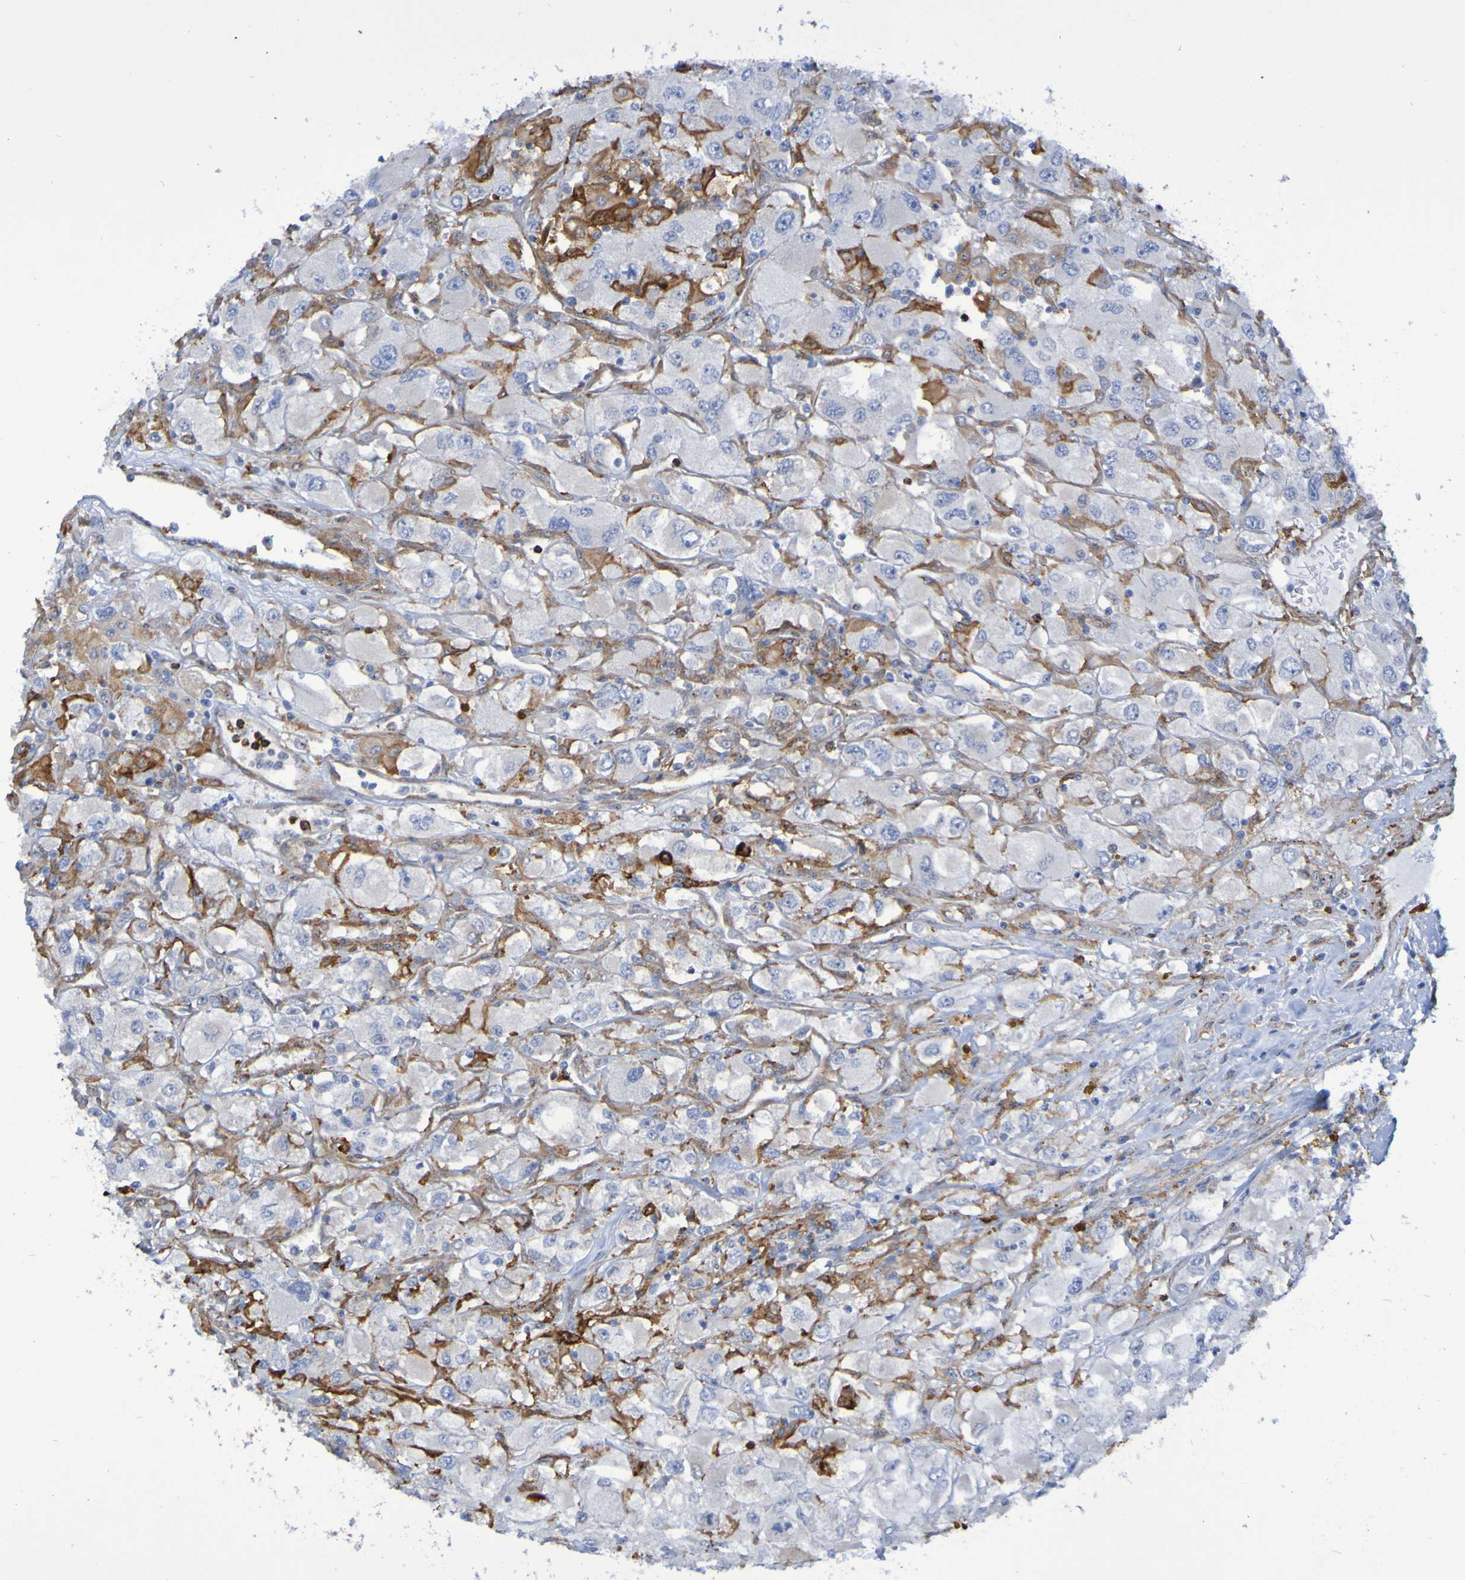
{"staining": {"intensity": "weak", "quantity": "<25%", "location": "cytoplasmic/membranous"}, "tissue": "renal cancer", "cell_type": "Tumor cells", "image_type": "cancer", "snomed": [{"axis": "morphology", "description": "Adenocarcinoma, NOS"}, {"axis": "topography", "description": "Kidney"}], "caption": "Renal adenocarcinoma was stained to show a protein in brown. There is no significant expression in tumor cells. (Brightfield microscopy of DAB immunohistochemistry at high magnification).", "gene": "SCRG1", "patient": {"sex": "female", "age": 52}}